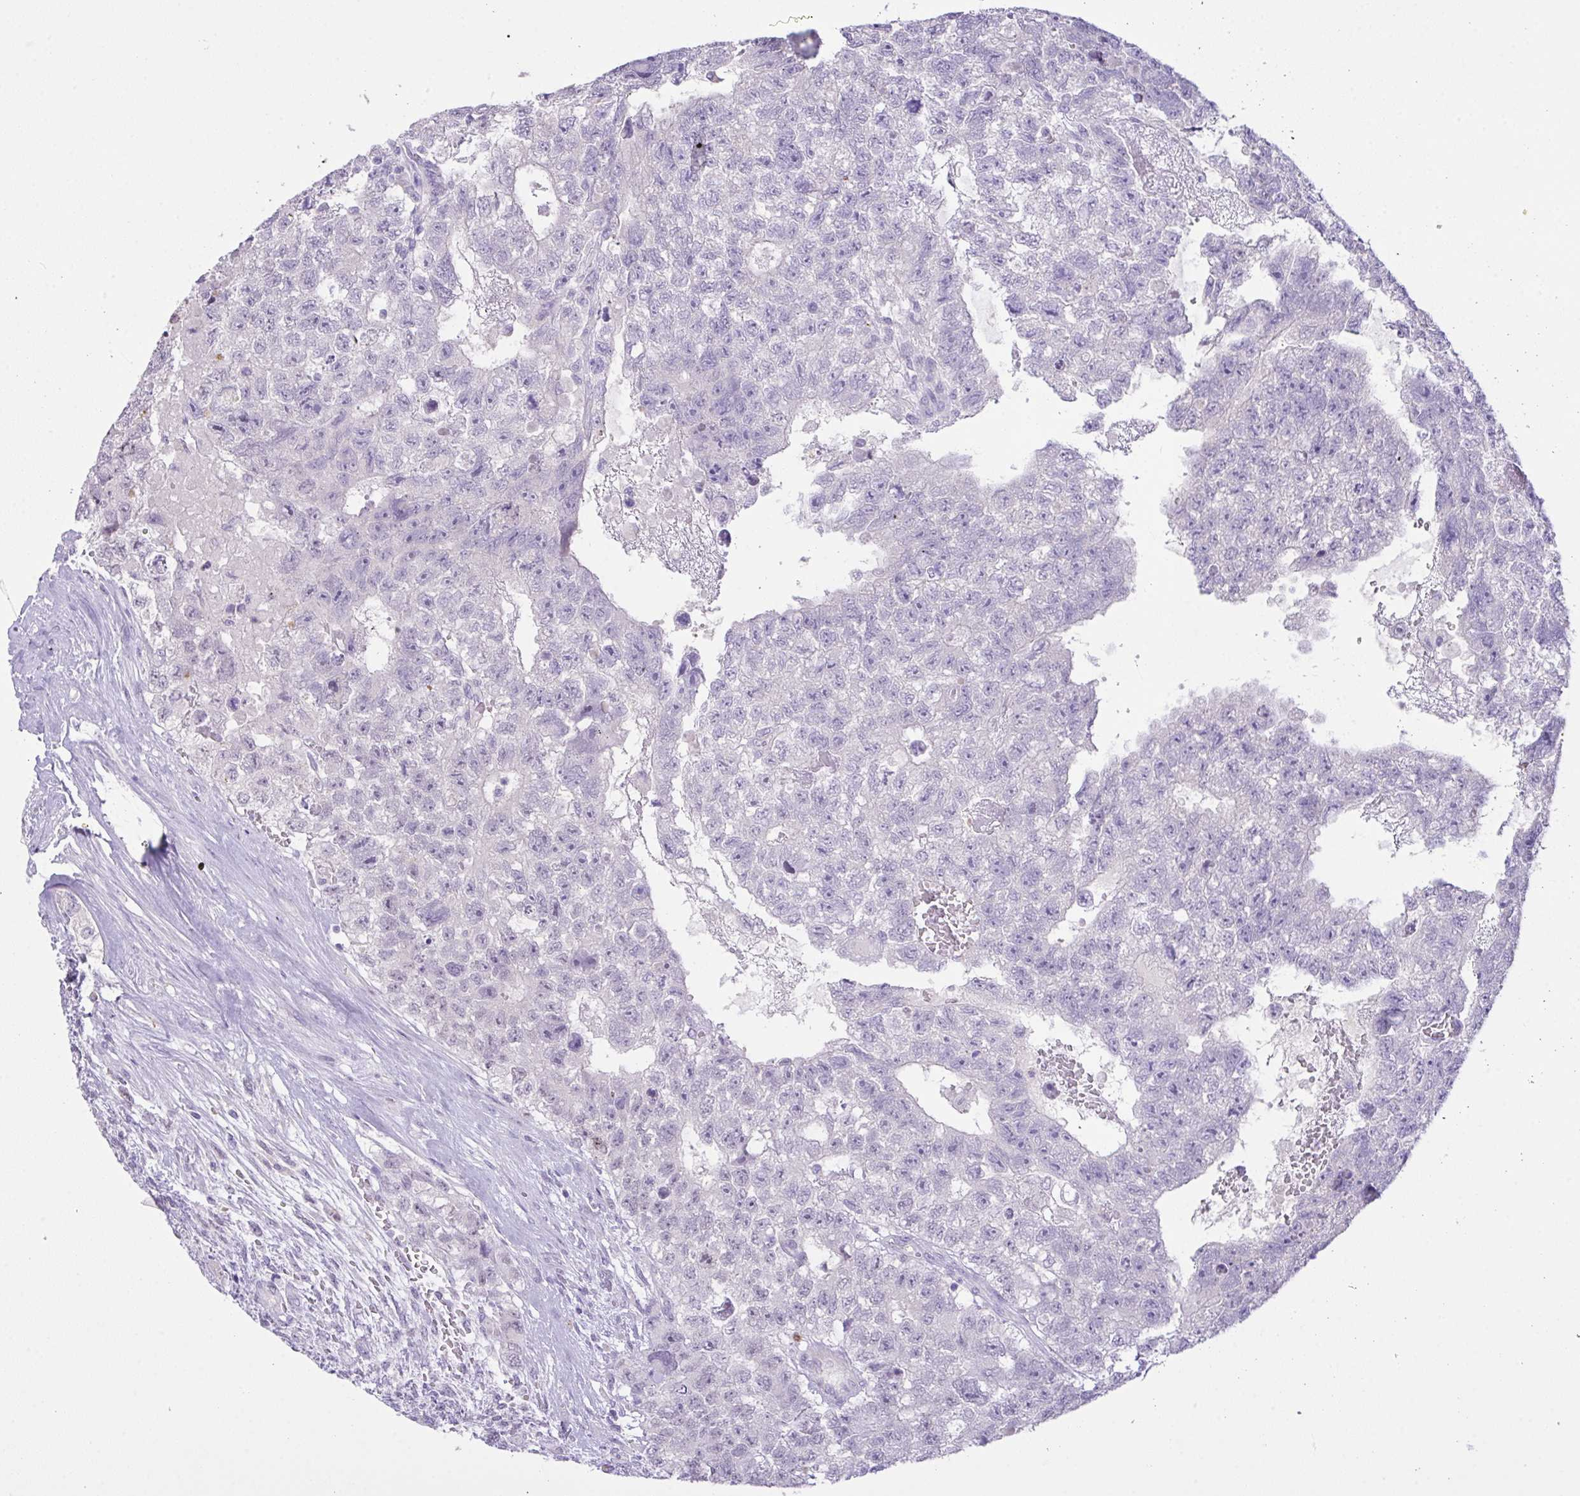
{"staining": {"intensity": "negative", "quantity": "none", "location": "none"}, "tissue": "testis cancer", "cell_type": "Tumor cells", "image_type": "cancer", "snomed": [{"axis": "morphology", "description": "Carcinoma, Embryonal, NOS"}, {"axis": "topography", "description": "Testis"}], "caption": "DAB immunohistochemical staining of human testis cancer (embryonal carcinoma) shows no significant positivity in tumor cells.", "gene": "CST11", "patient": {"sex": "male", "age": 26}}